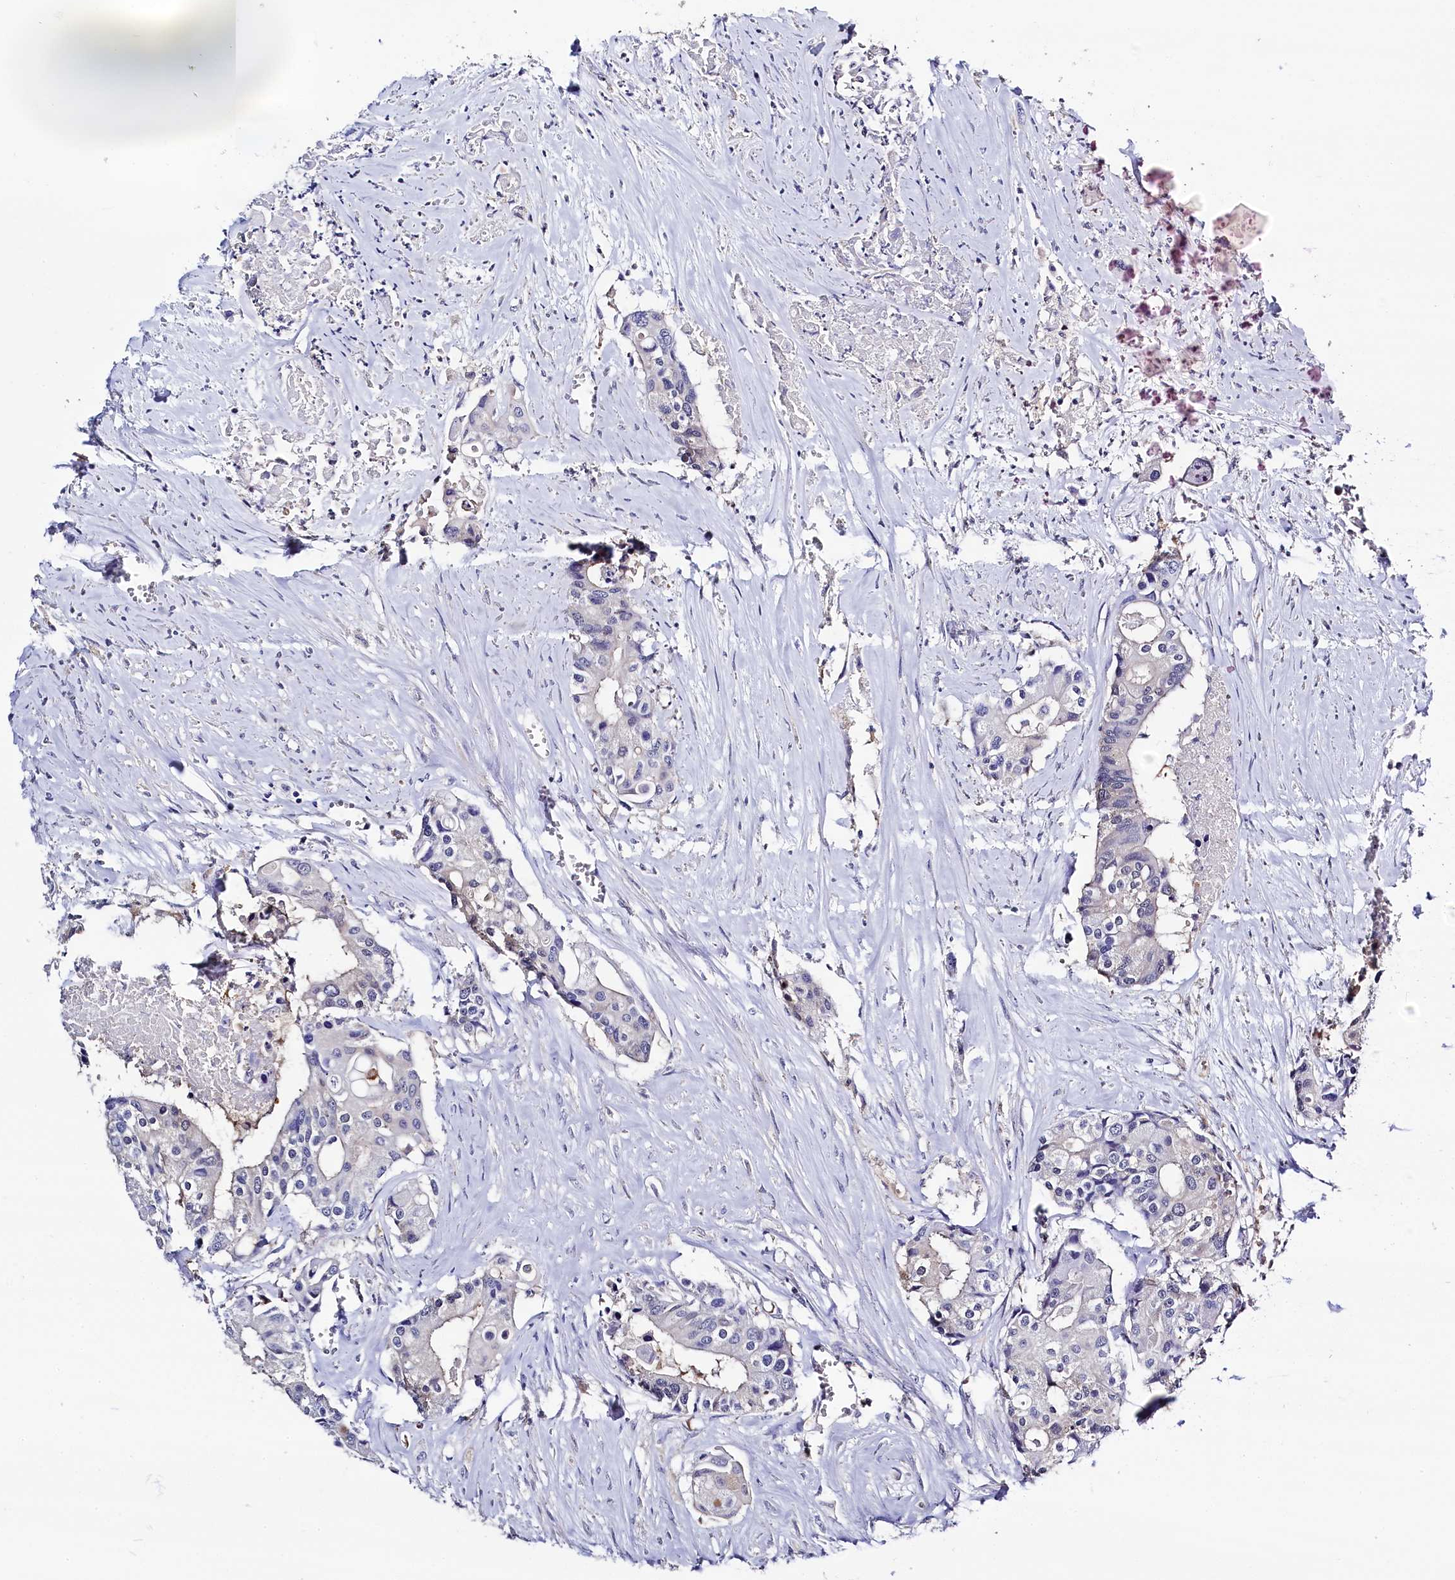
{"staining": {"intensity": "negative", "quantity": "none", "location": "none"}, "tissue": "colorectal cancer", "cell_type": "Tumor cells", "image_type": "cancer", "snomed": [{"axis": "morphology", "description": "Adenocarcinoma, NOS"}, {"axis": "topography", "description": "Colon"}], "caption": "High magnification brightfield microscopy of adenocarcinoma (colorectal) stained with DAB (3,3'-diaminobenzidine) (brown) and counterstained with hematoxylin (blue): tumor cells show no significant expression.", "gene": "C11orf54", "patient": {"sex": "male", "age": 77}}